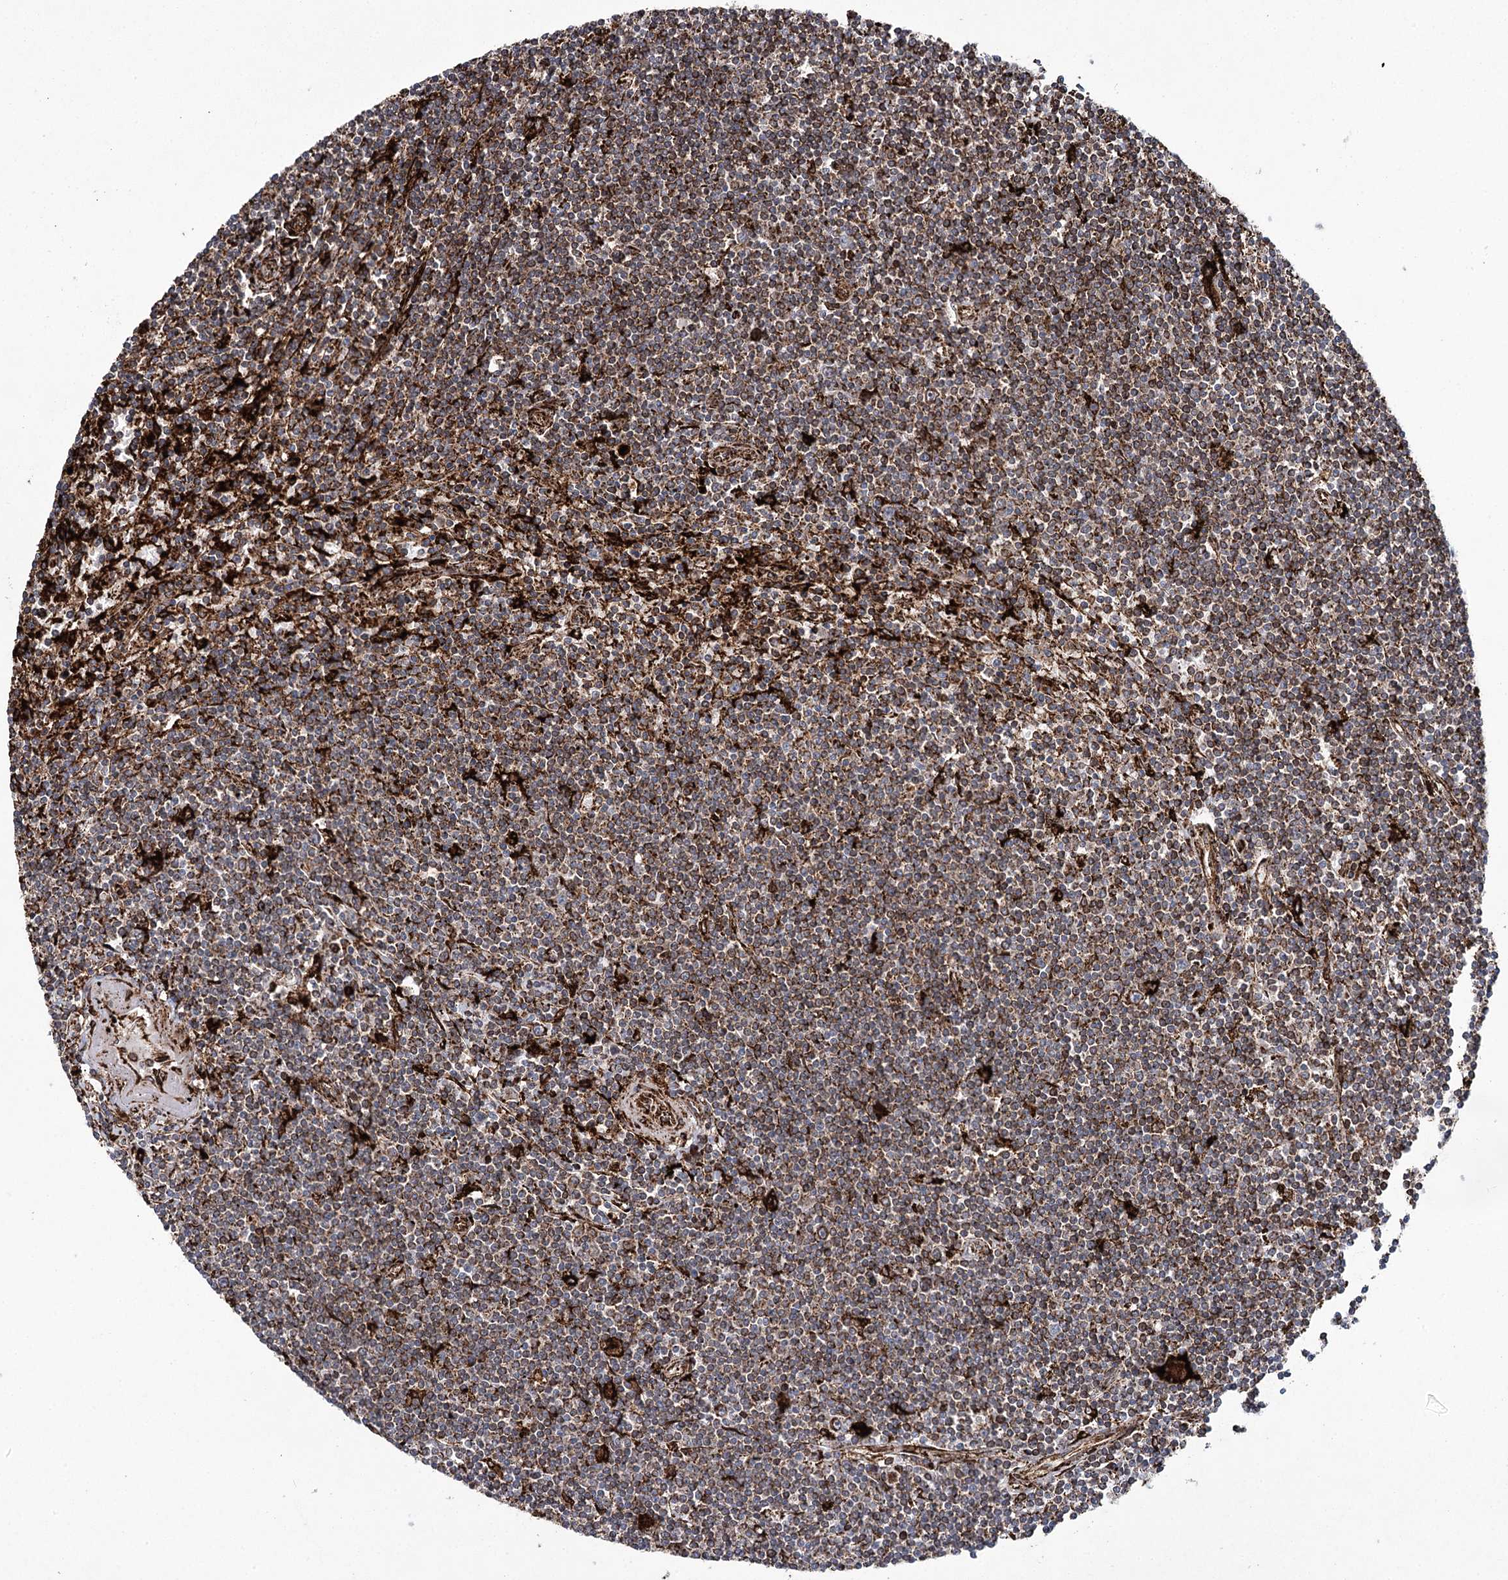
{"staining": {"intensity": "moderate", "quantity": ">75%", "location": "cytoplasmic/membranous"}, "tissue": "lymphoma", "cell_type": "Tumor cells", "image_type": "cancer", "snomed": [{"axis": "morphology", "description": "Malignant lymphoma, non-Hodgkin's type, Low grade"}, {"axis": "topography", "description": "Spleen"}], "caption": "IHC (DAB) staining of human malignant lymphoma, non-Hodgkin's type (low-grade) reveals moderate cytoplasmic/membranous protein staining in about >75% of tumor cells.", "gene": "DCUN1D4", "patient": {"sex": "male", "age": 76}}